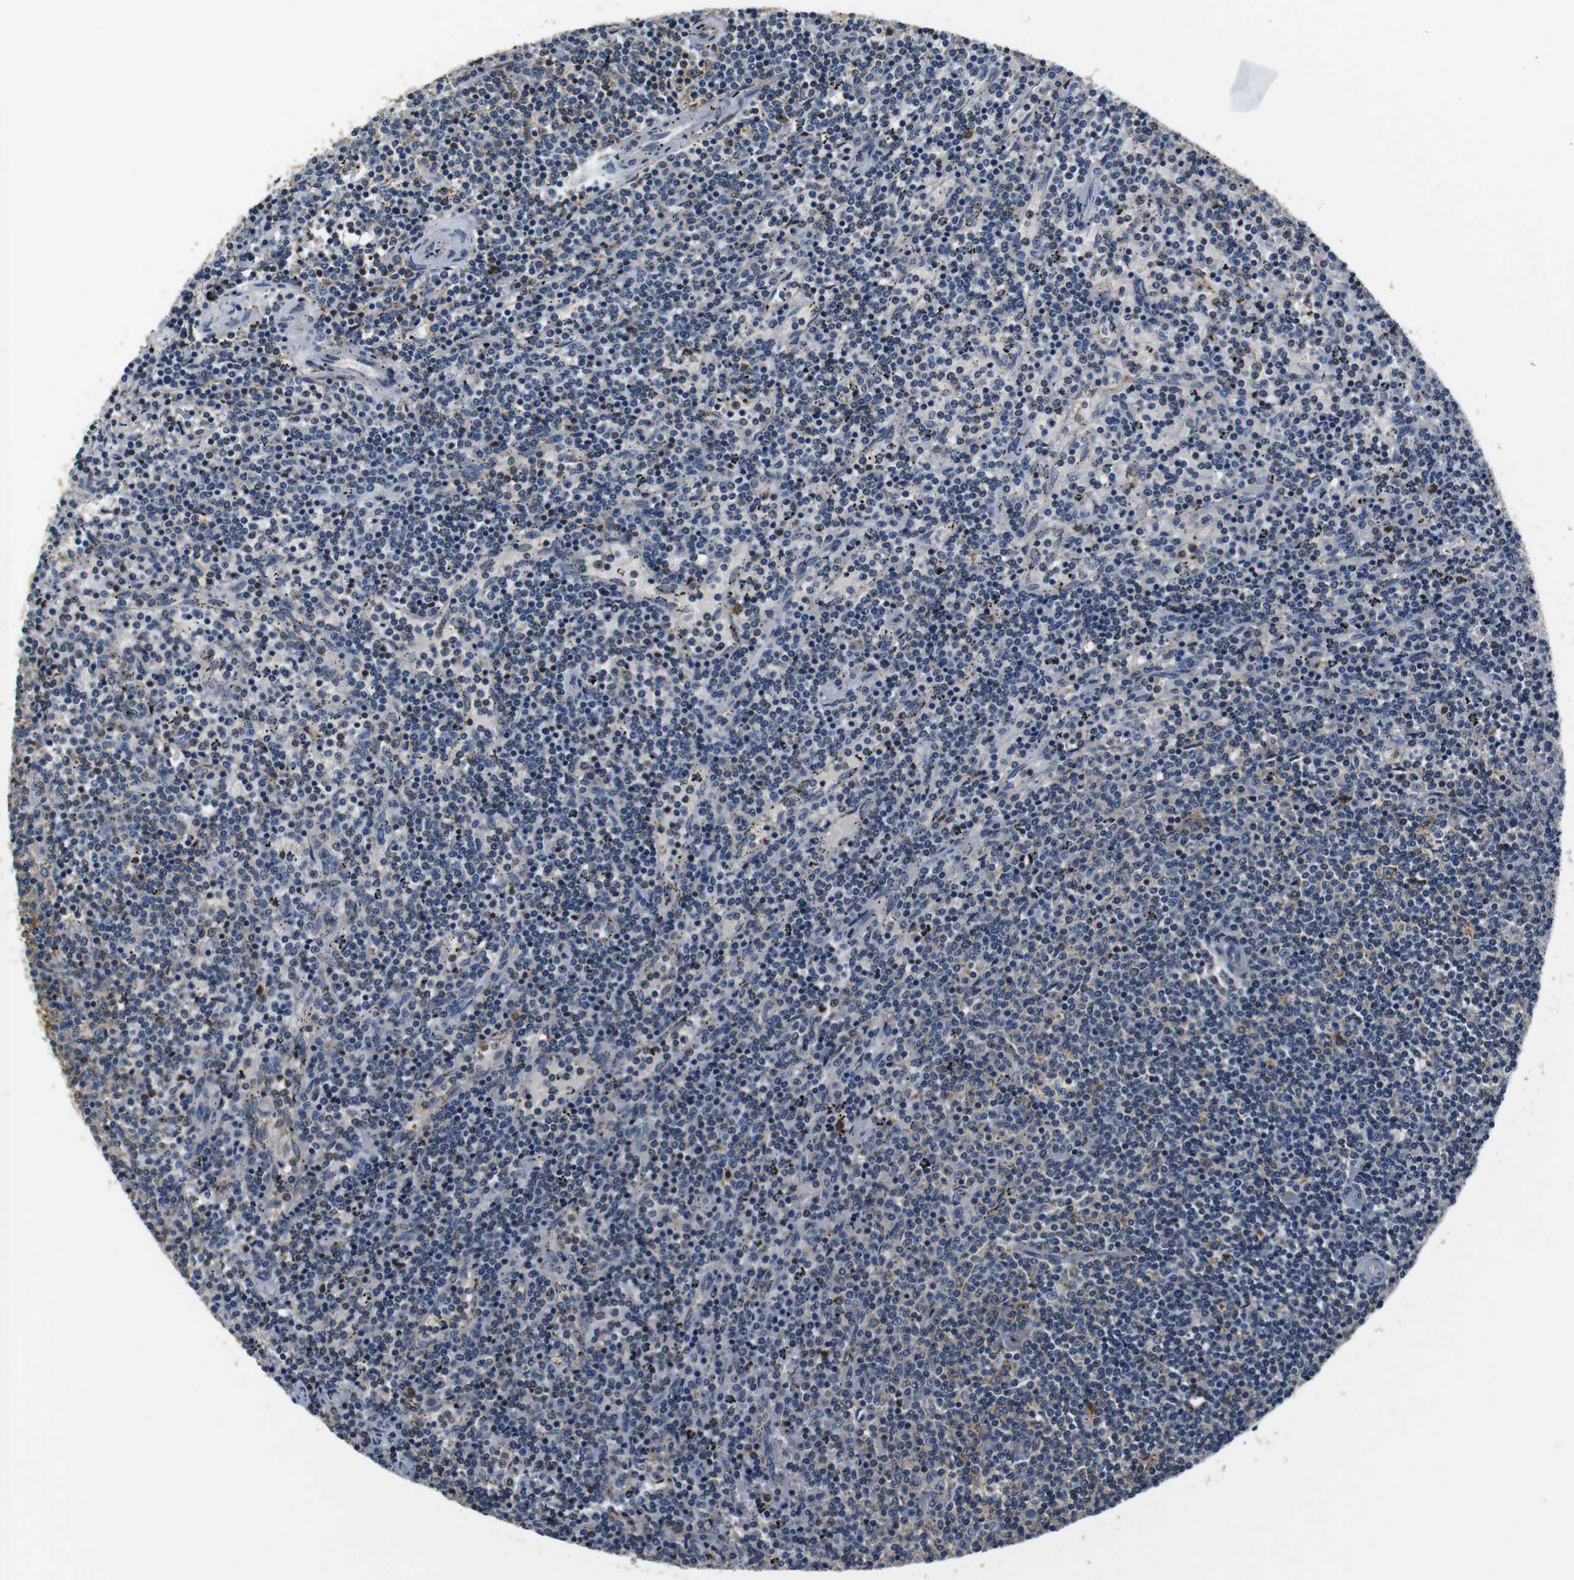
{"staining": {"intensity": "moderate", "quantity": "<25%", "location": "cytoplasmic/membranous"}, "tissue": "lymphoma", "cell_type": "Tumor cells", "image_type": "cancer", "snomed": [{"axis": "morphology", "description": "Malignant lymphoma, non-Hodgkin's type, Low grade"}, {"axis": "topography", "description": "Spleen"}], "caption": "Human lymphoma stained with a protein marker shows moderate staining in tumor cells.", "gene": "COL1A1", "patient": {"sex": "female", "age": 50}}